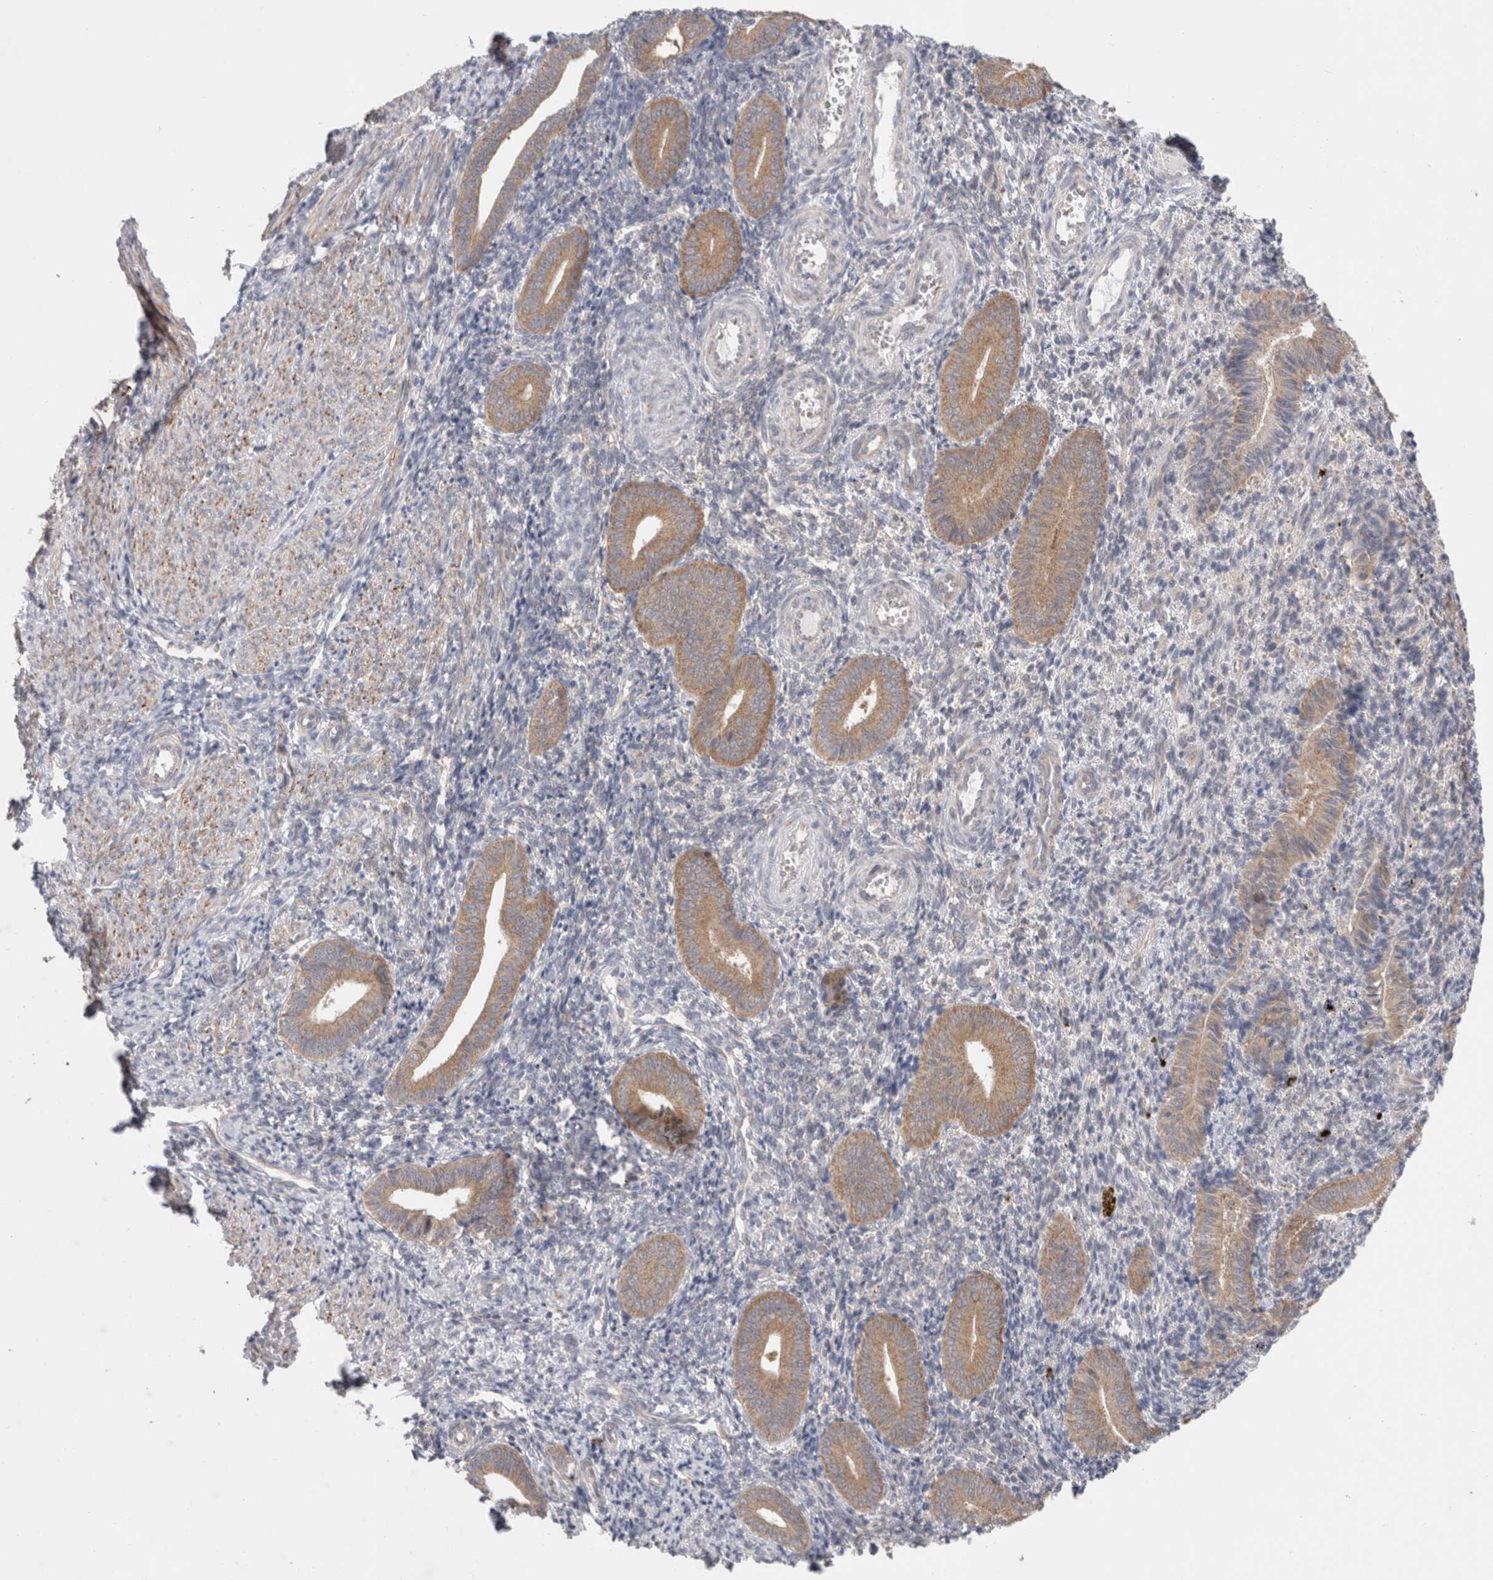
{"staining": {"intensity": "negative", "quantity": "none", "location": "none"}, "tissue": "endometrium", "cell_type": "Cells in endometrial stroma", "image_type": "normal", "snomed": [{"axis": "morphology", "description": "Normal tissue, NOS"}, {"axis": "topography", "description": "Uterus"}, {"axis": "topography", "description": "Endometrium"}], "caption": "IHC photomicrograph of normal endometrium: endometrium stained with DAB (3,3'-diaminobenzidine) displays no significant protein positivity in cells in endometrial stroma. Brightfield microscopy of IHC stained with DAB (brown) and hematoxylin (blue), captured at high magnification.", "gene": "NDOR1", "patient": {"sex": "female", "age": 33}}